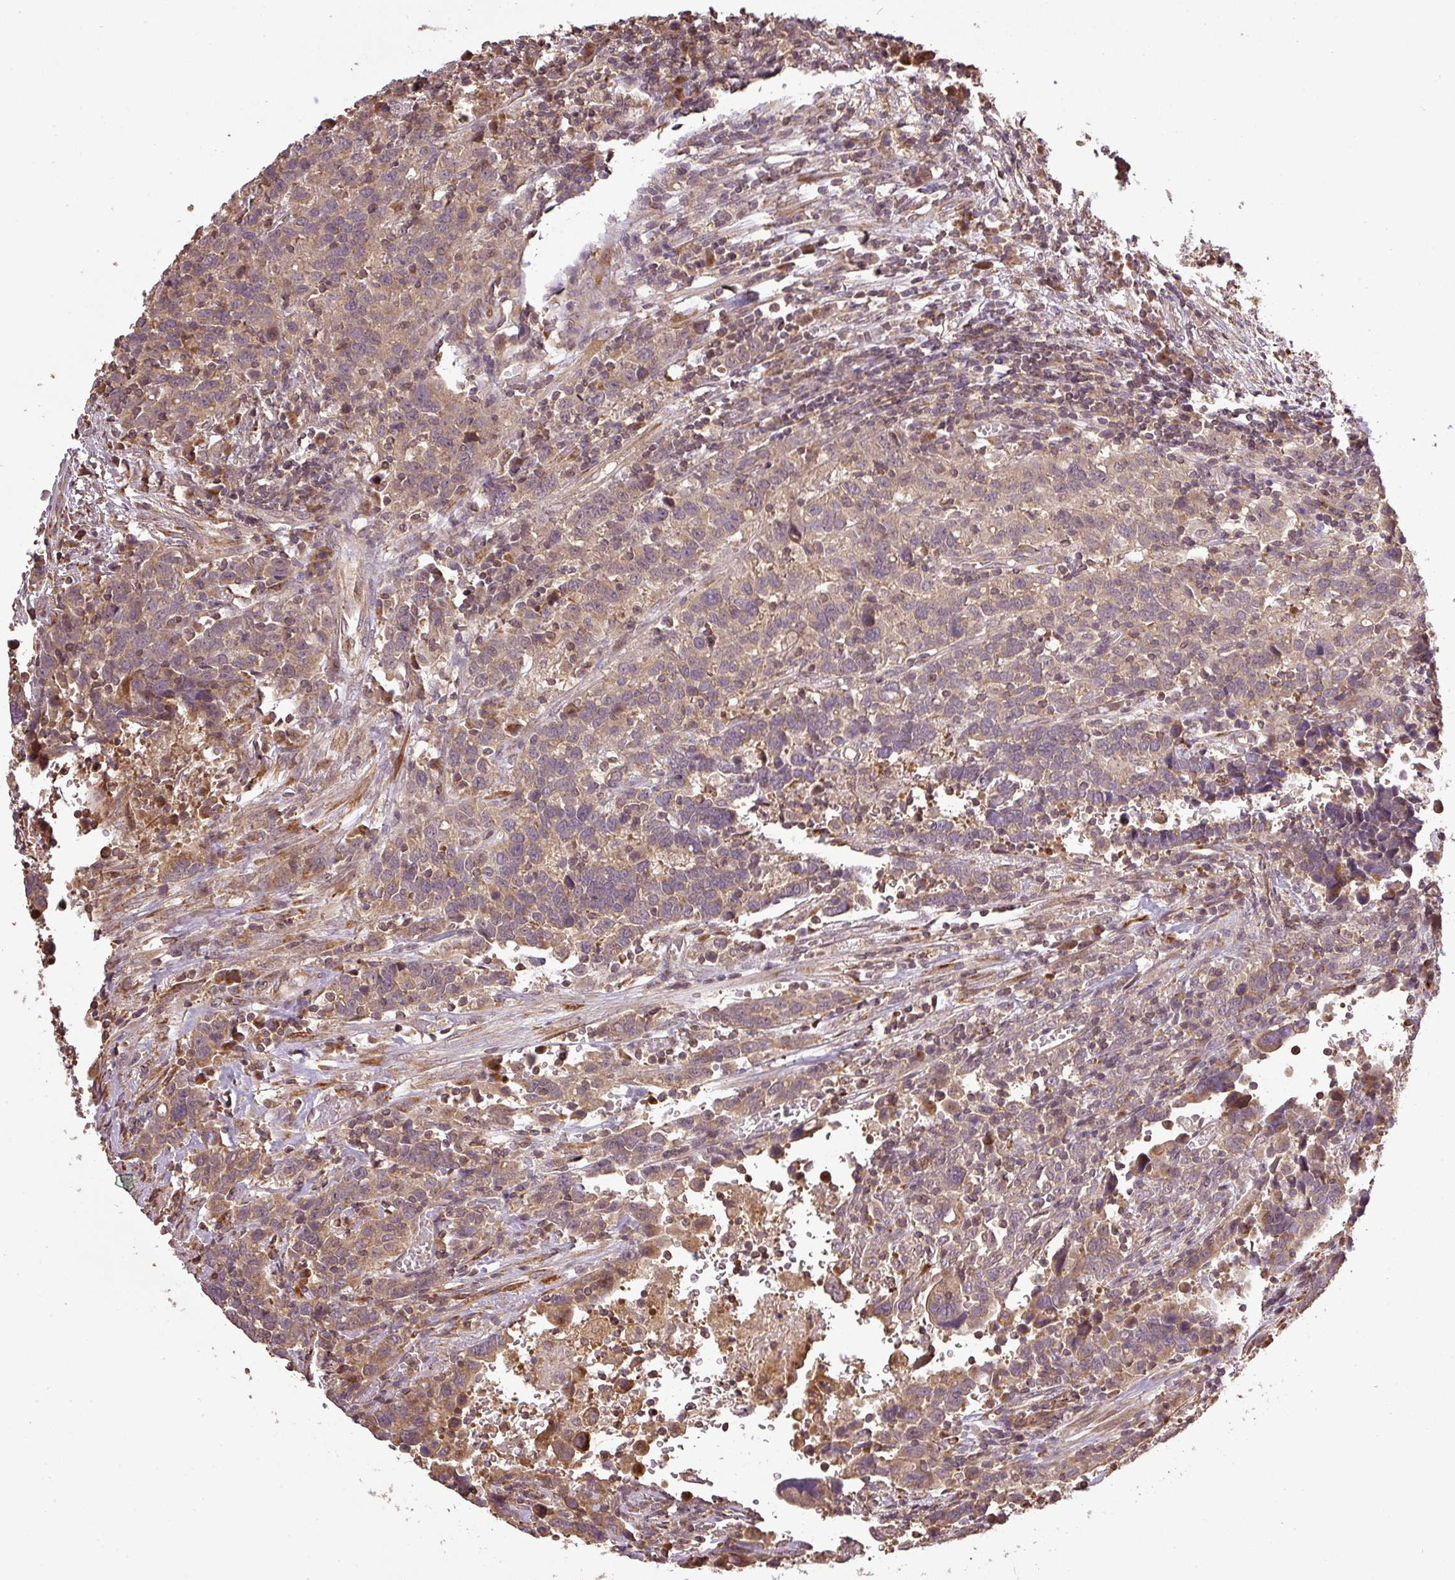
{"staining": {"intensity": "moderate", "quantity": ">75%", "location": "cytoplasmic/membranous"}, "tissue": "urothelial cancer", "cell_type": "Tumor cells", "image_type": "cancer", "snomed": [{"axis": "morphology", "description": "Urothelial carcinoma, High grade"}, {"axis": "topography", "description": "Urinary bladder"}], "caption": "IHC image of neoplastic tissue: urothelial cancer stained using immunohistochemistry (IHC) demonstrates medium levels of moderate protein expression localized specifically in the cytoplasmic/membranous of tumor cells, appearing as a cytoplasmic/membranous brown color.", "gene": "FAIM", "patient": {"sex": "male", "age": 61}}